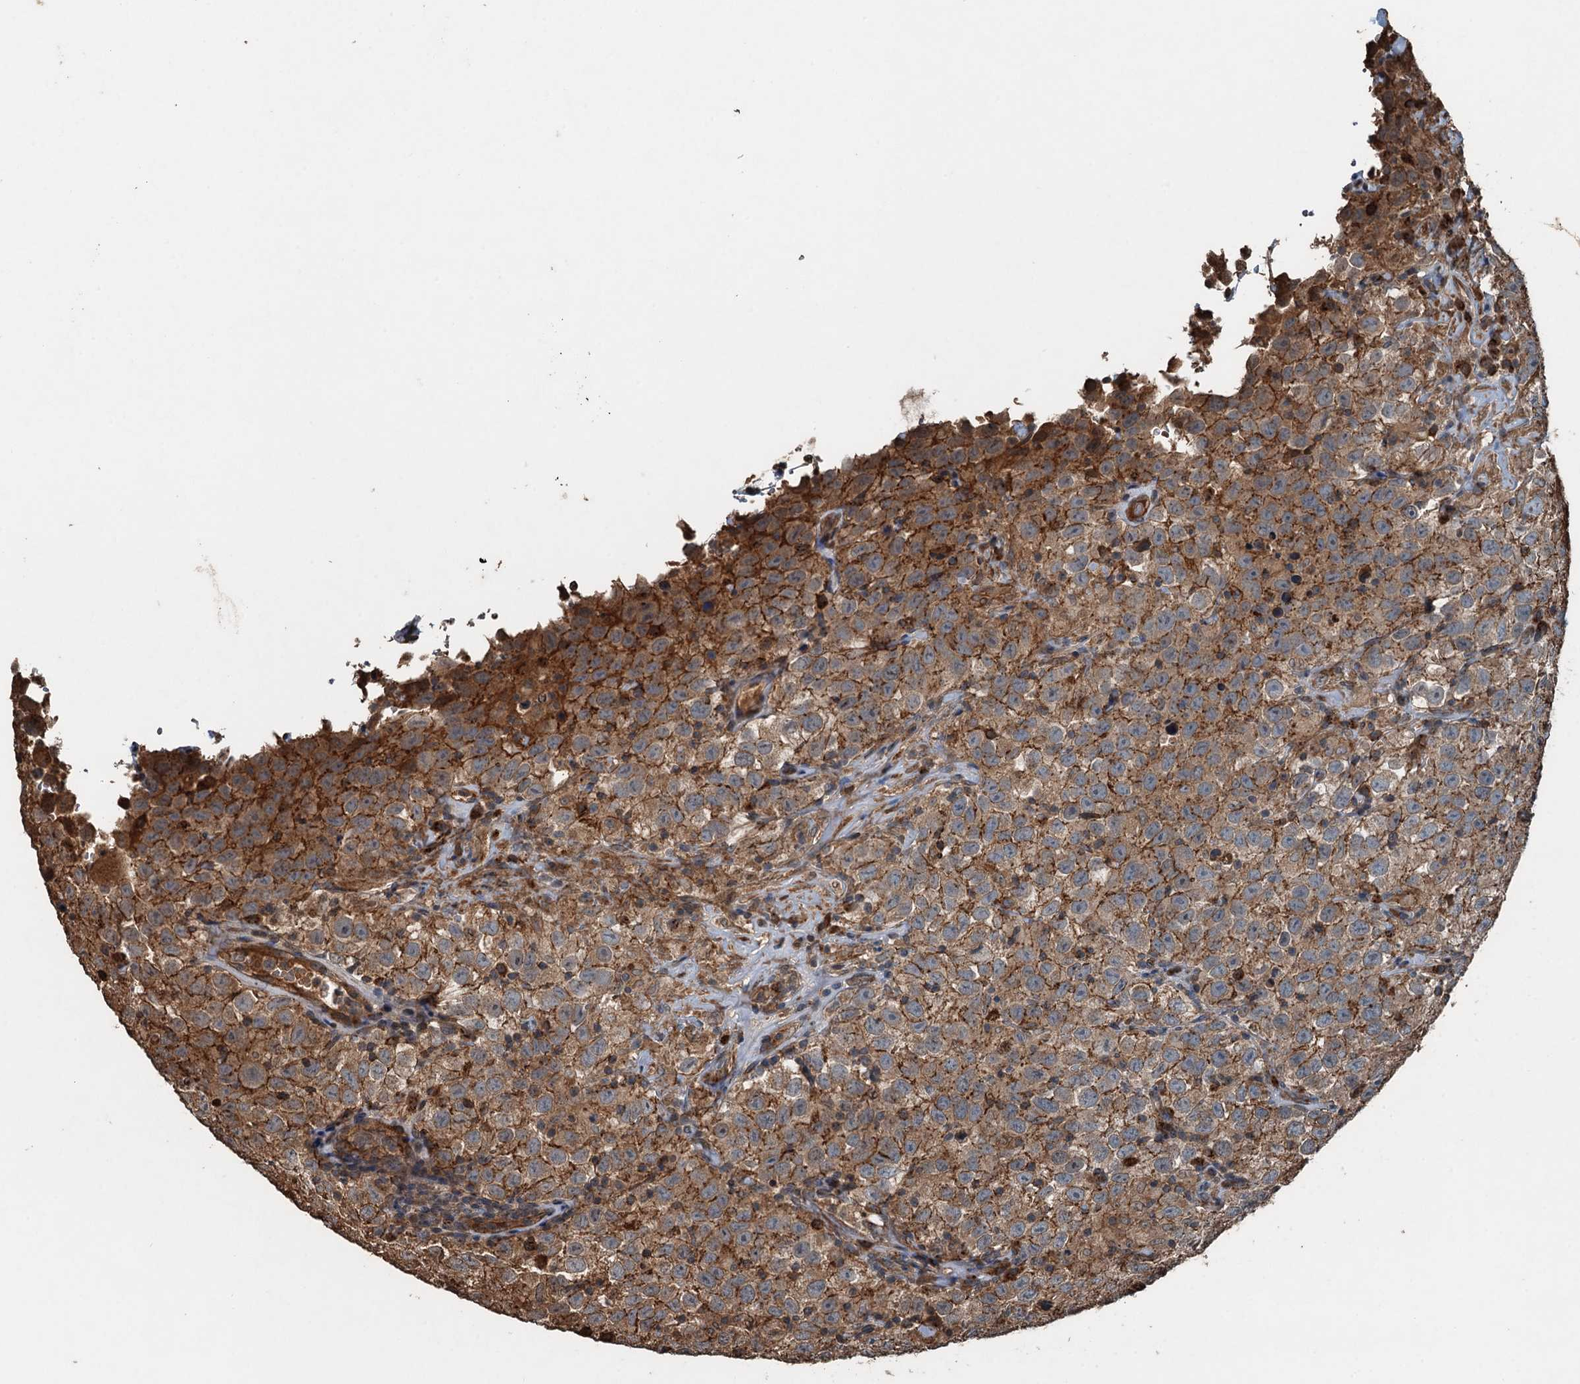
{"staining": {"intensity": "weak", "quantity": ">75%", "location": "cytoplasmic/membranous"}, "tissue": "testis cancer", "cell_type": "Tumor cells", "image_type": "cancer", "snomed": [{"axis": "morphology", "description": "Seminoma, NOS"}, {"axis": "topography", "description": "Testis"}], "caption": "Protein expression analysis of testis seminoma displays weak cytoplasmic/membranous positivity in about >75% of tumor cells. (DAB = brown stain, brightfield microscopy at high magnification).", "gene": "TCTN1", "patient": {"sex": "male", "age": 41}}